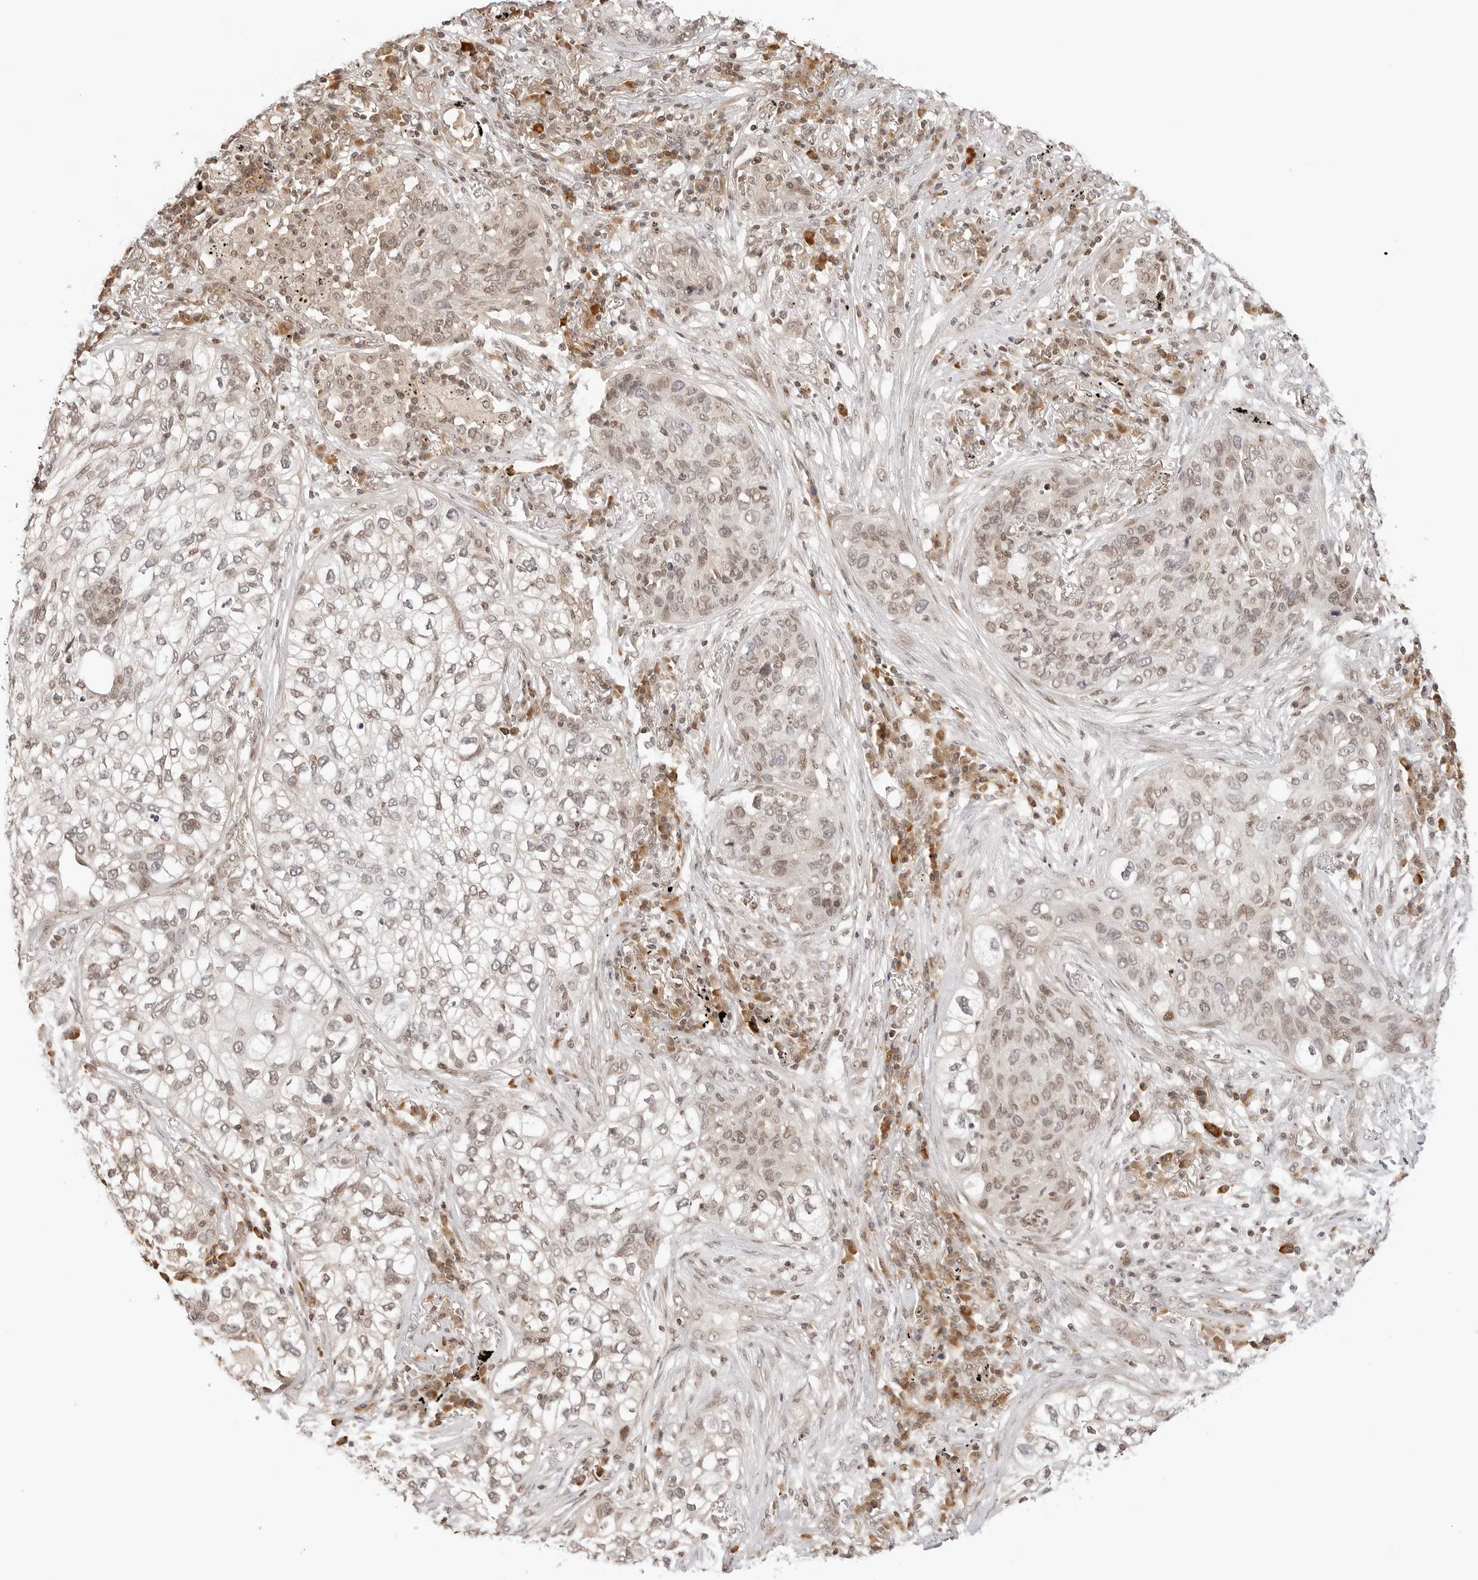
{"staining": {"intensity": "weak", "quantity": ">75%", "location": "nuclear"}, "tissue": "lung cancer", "cell_type": "Tumor cells", "image_type": "cancer", "snomed": [{"axis": "morphology", "description": "Squamous cell carcinoma, NOS"}, {"axis": "topography", "description": "Lung"}], "caption": "The photomicrograph shows a brown stain indicating the presence of a protein in the nuclear of tumor cells in lung cancer (squamous cell carcinoma).", "gene": "POLH", "patient": {"sex": "female", "age": 63}}